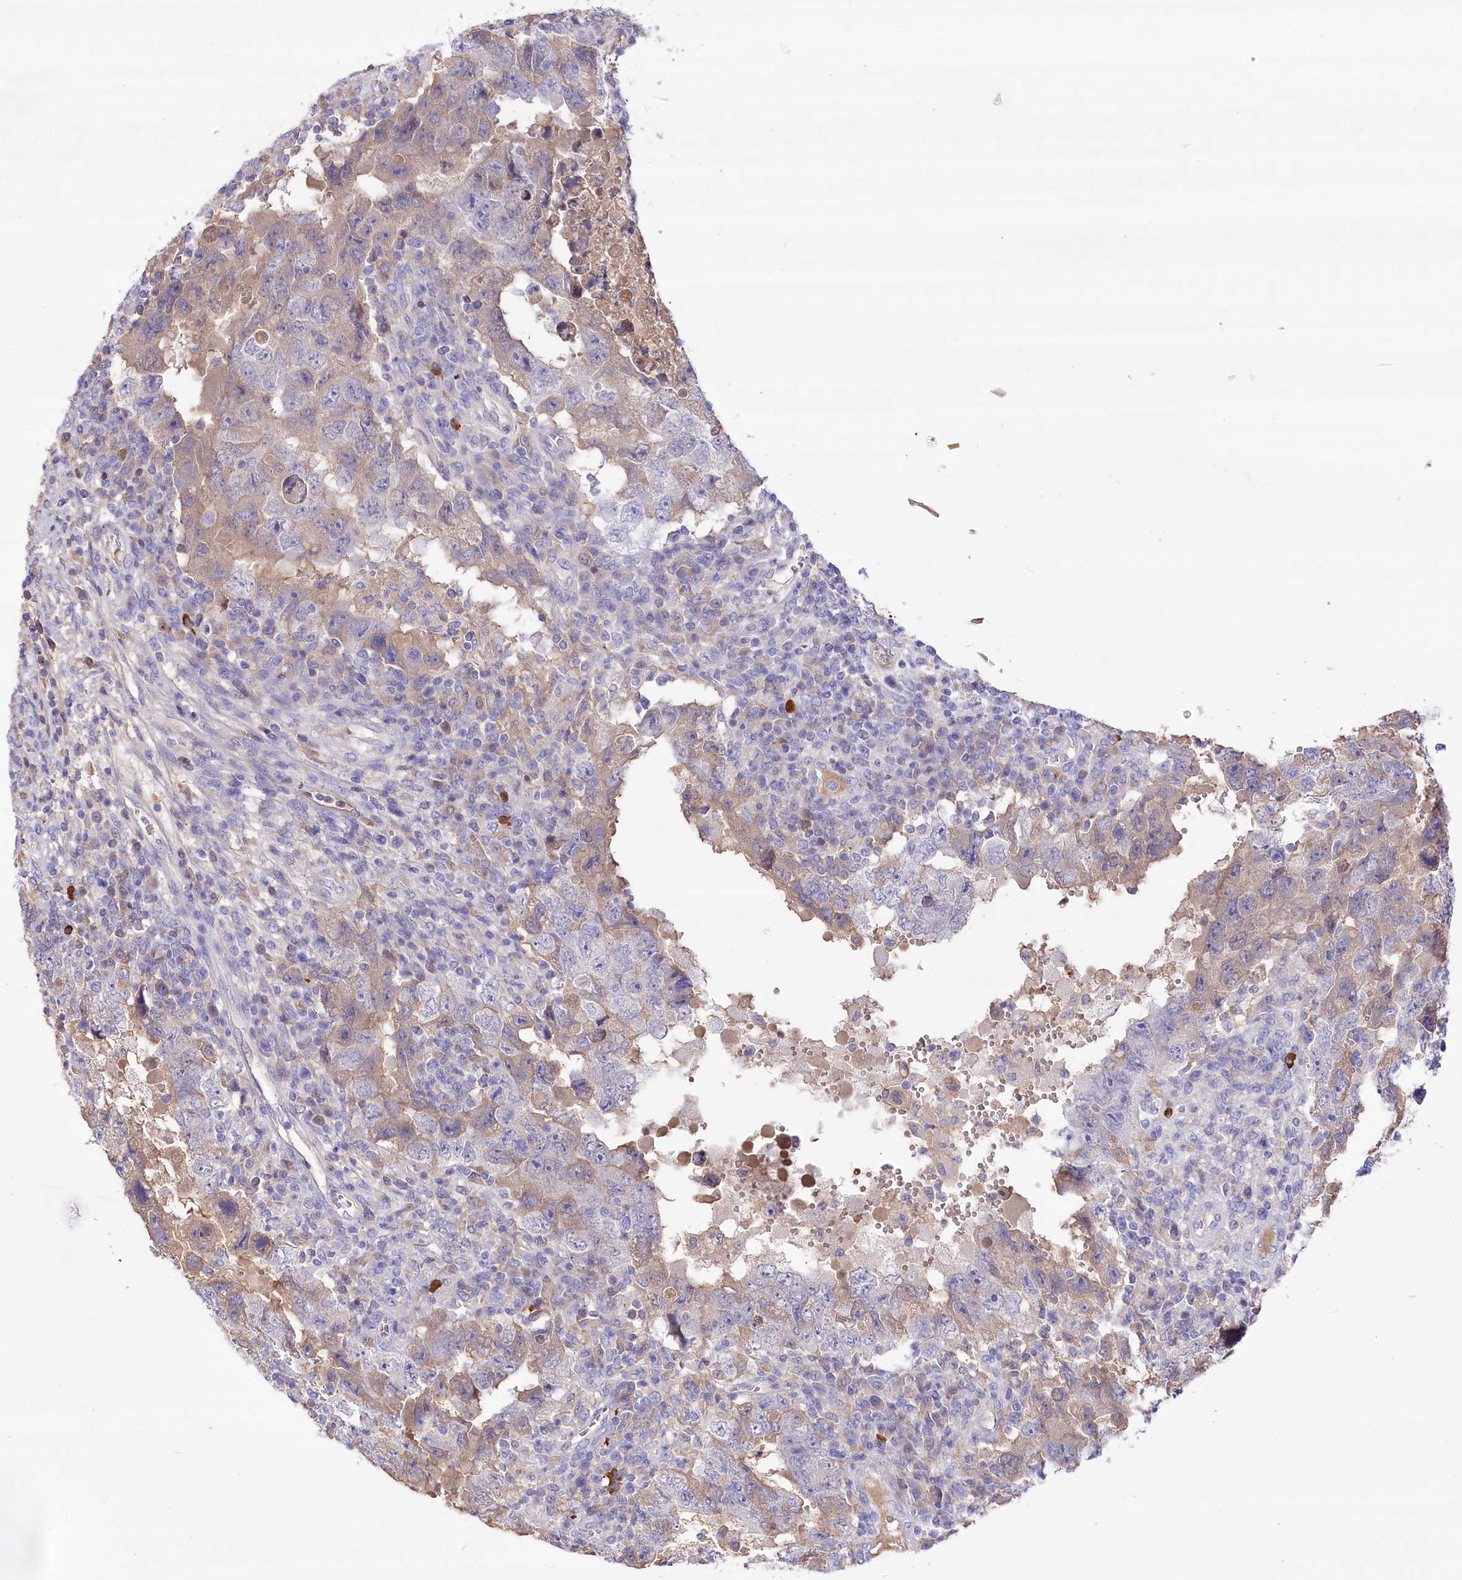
{"staining": {"intensity": "weak", "quantity": "<25%", "location": "cytoplasmic/membranous"}, "tissue": "testis cancer", "cell_type": "Tumor cells", "image_type": "cancer", "snomed": [{"axis": "morphology", "description": "Carcinoma, Embryonal, NOS"}, {"axis": "topography", "description": "Testis"}], "caption": "There is no significant expression in tumor cells of testis cancer (embryonal carcinoma).", "gene": "CEP164", "patient": {"sex": "male", "age": 26}}